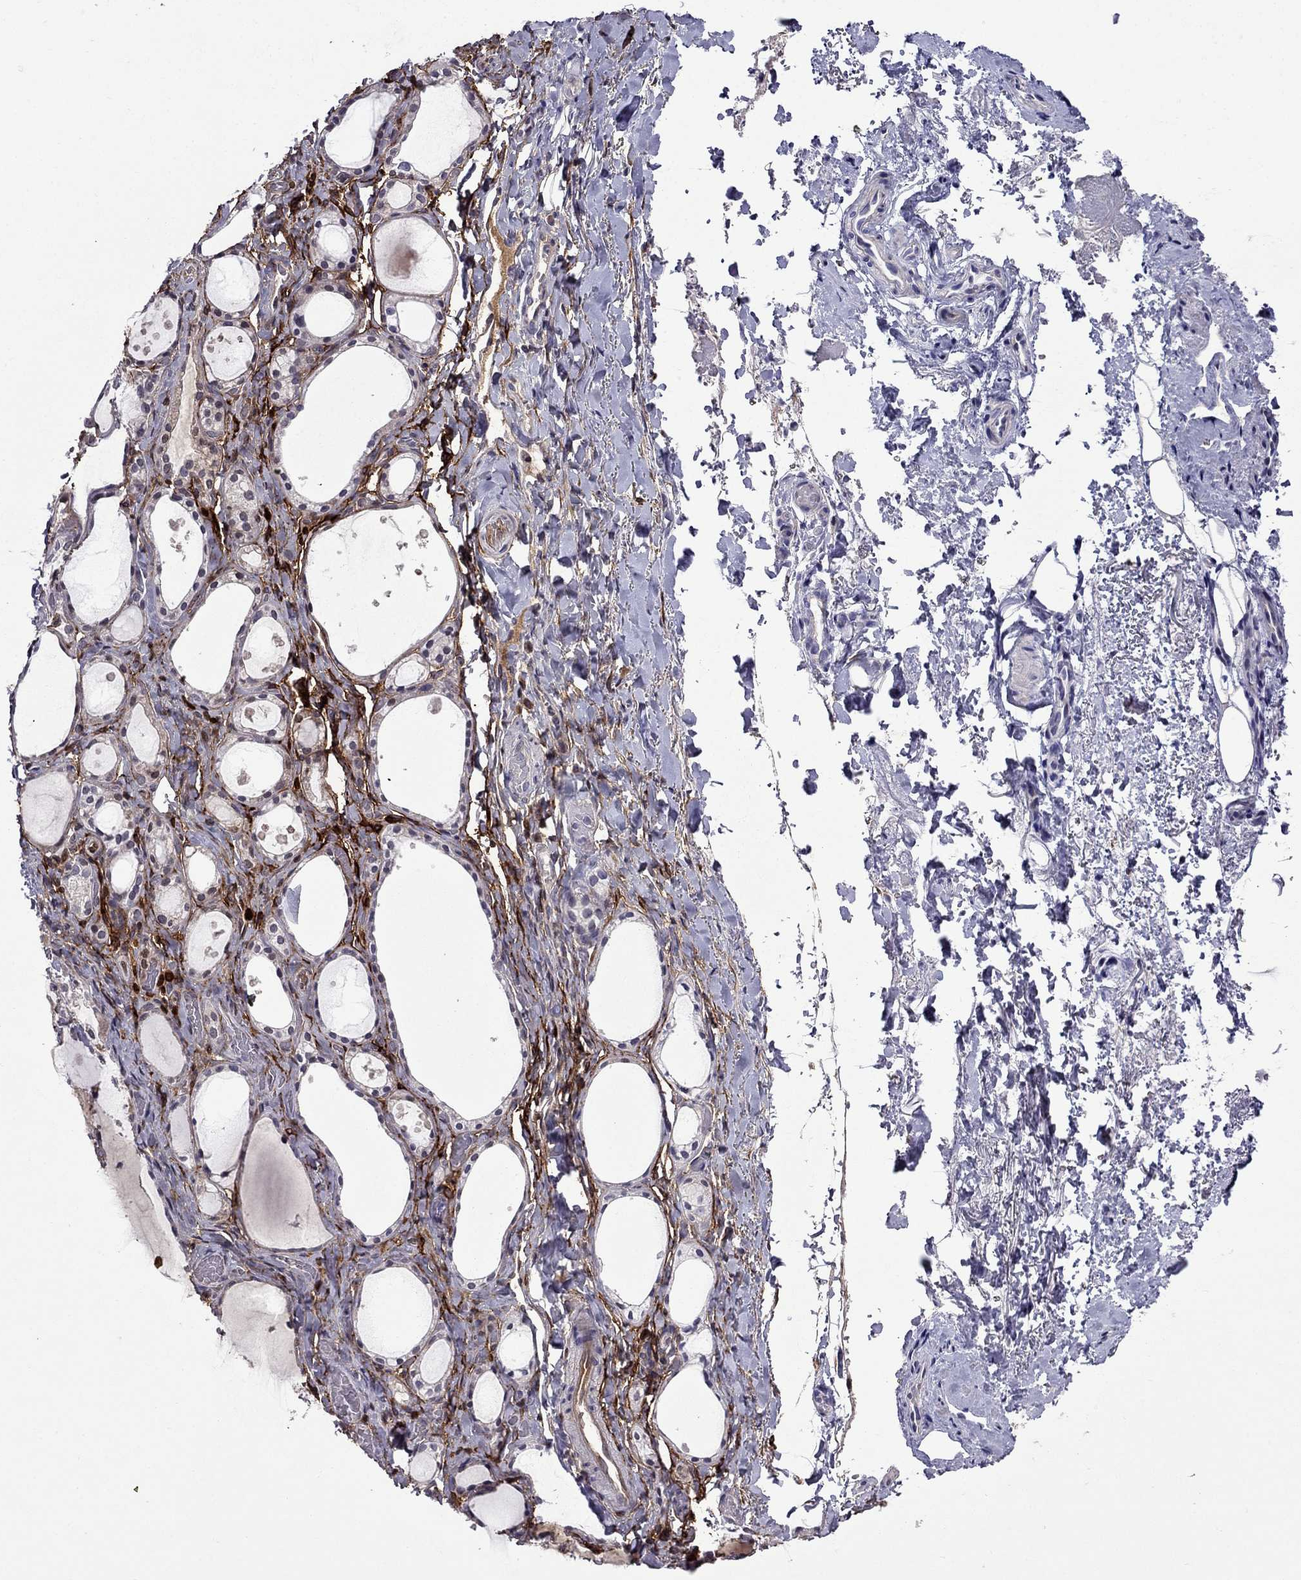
{"staining": {"intensity": "negative", "quantity": "none", "location": "none"}, "tissue": "thyroid gland", "cell_type": "Glandular cells", "image_type": "normal", "snomed": [{"axis": "morphology", "description": "Normal tissue, NOS"}, {"axis": "topography", "description": "Thyroid gland"}], "caption": "This image is of normal thyroid gland stained with immunohistochemistry to label a protein in brown with the nuclei are counter-stained blue. There is no staining in glandular cells. (DAB immunohistochemistry visualized using brightfield microscopy, high magnification).", "gene": "PI16", "patient": {"sex": "male", "age": 68}}